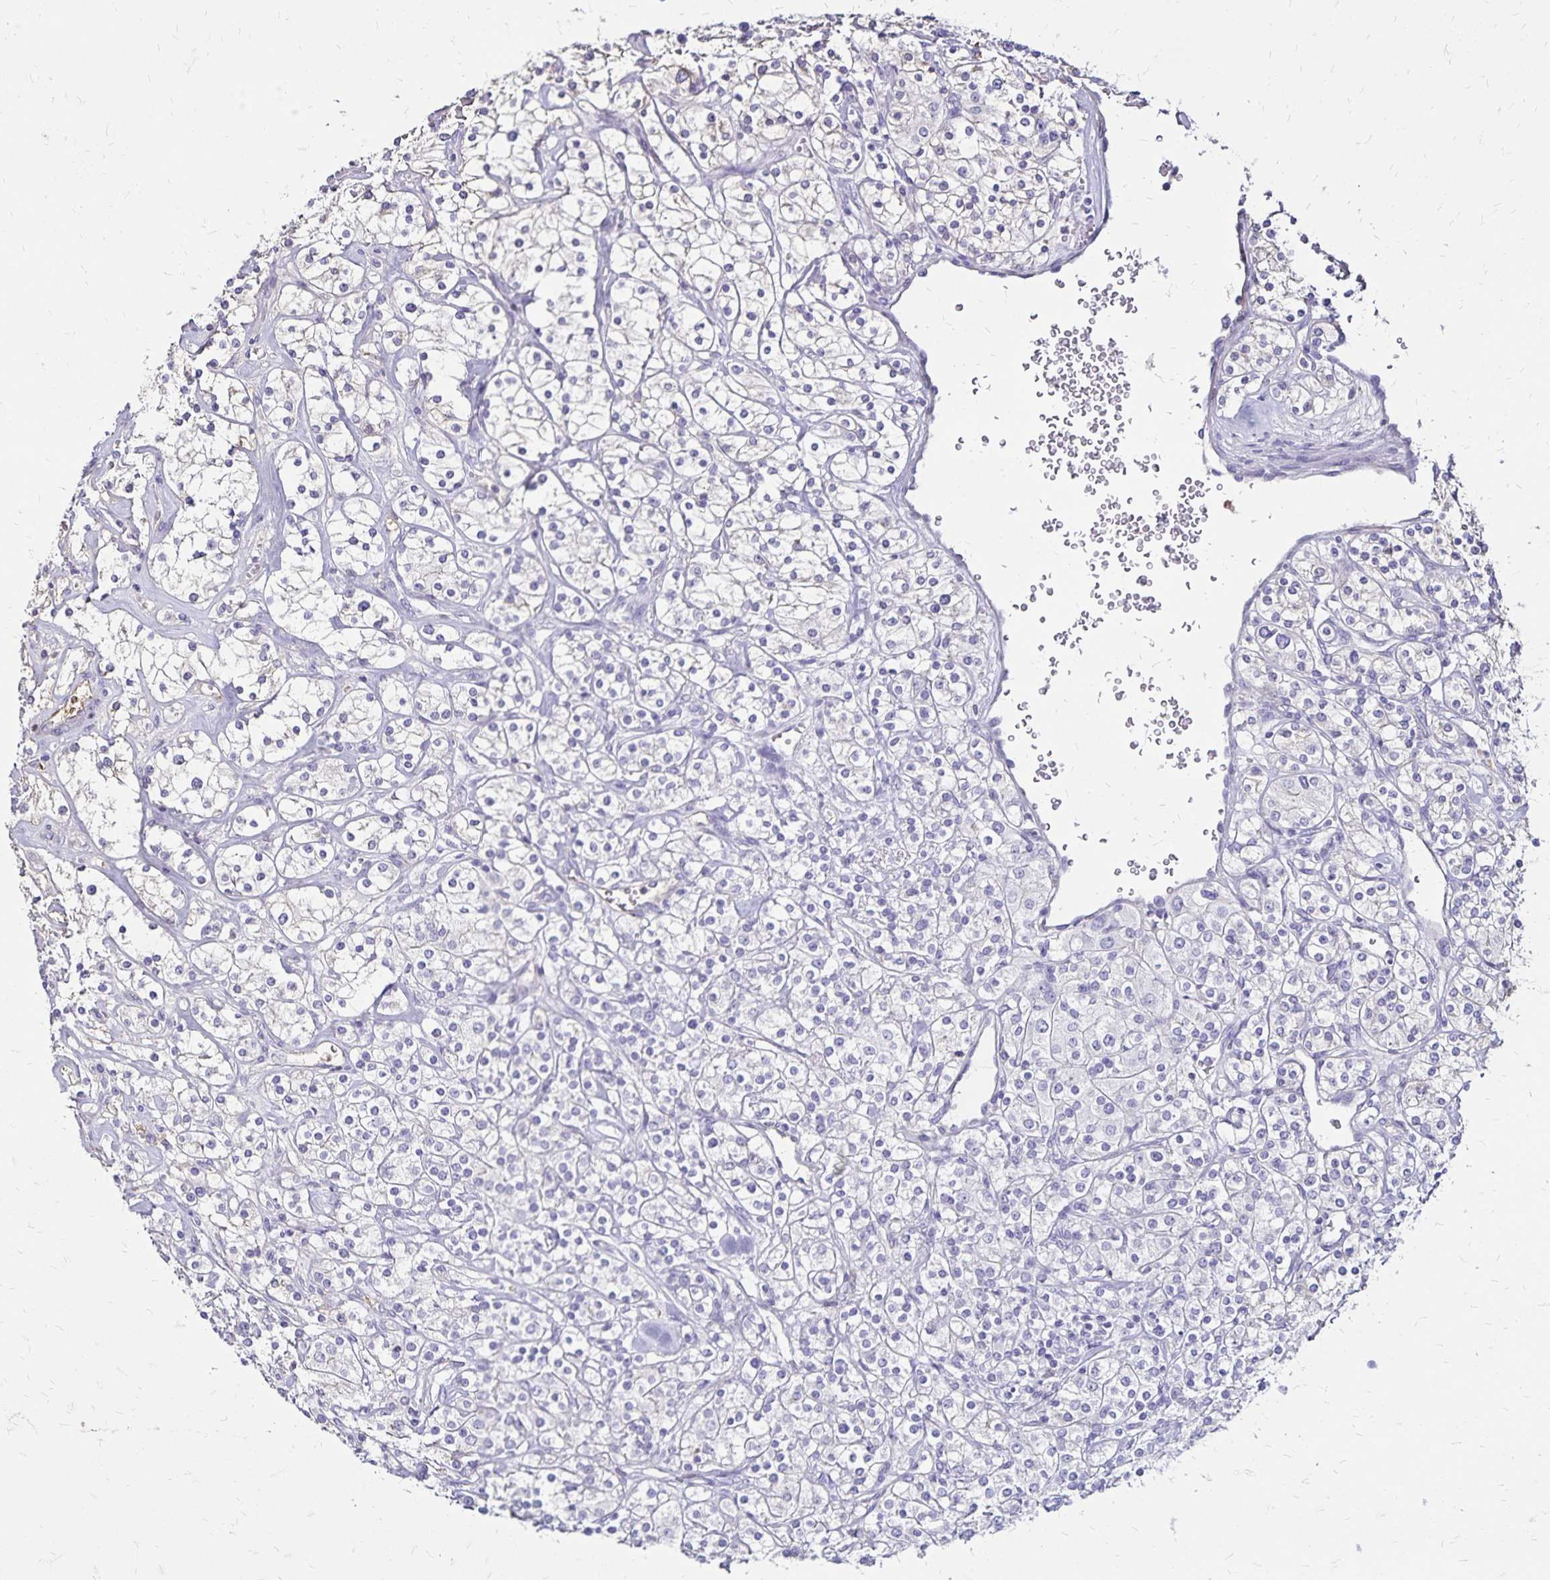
{"staining": {"intensity": "negative", "quantity": "none", "location": "none"}, "tissue": "renal cancer", "cell_type": "Tumor cells", "image_type": "cancer", "snomed": [{"axis": "morphology", "description": "Adenocarcinoma, NOS"}, {"axis": "topography", "description": "Kidney"}], "caption": "This is a micrograph of IHC staining of adenocarcinoma (renal), which shows no positivity in tumor cells. (Stains: DAB IHC with hematoxylin counter stain, Microscopy: brightfield microscopy at high magnification).", "gene": "KISS1", "patient": {"sex": "male", "age": 77}}